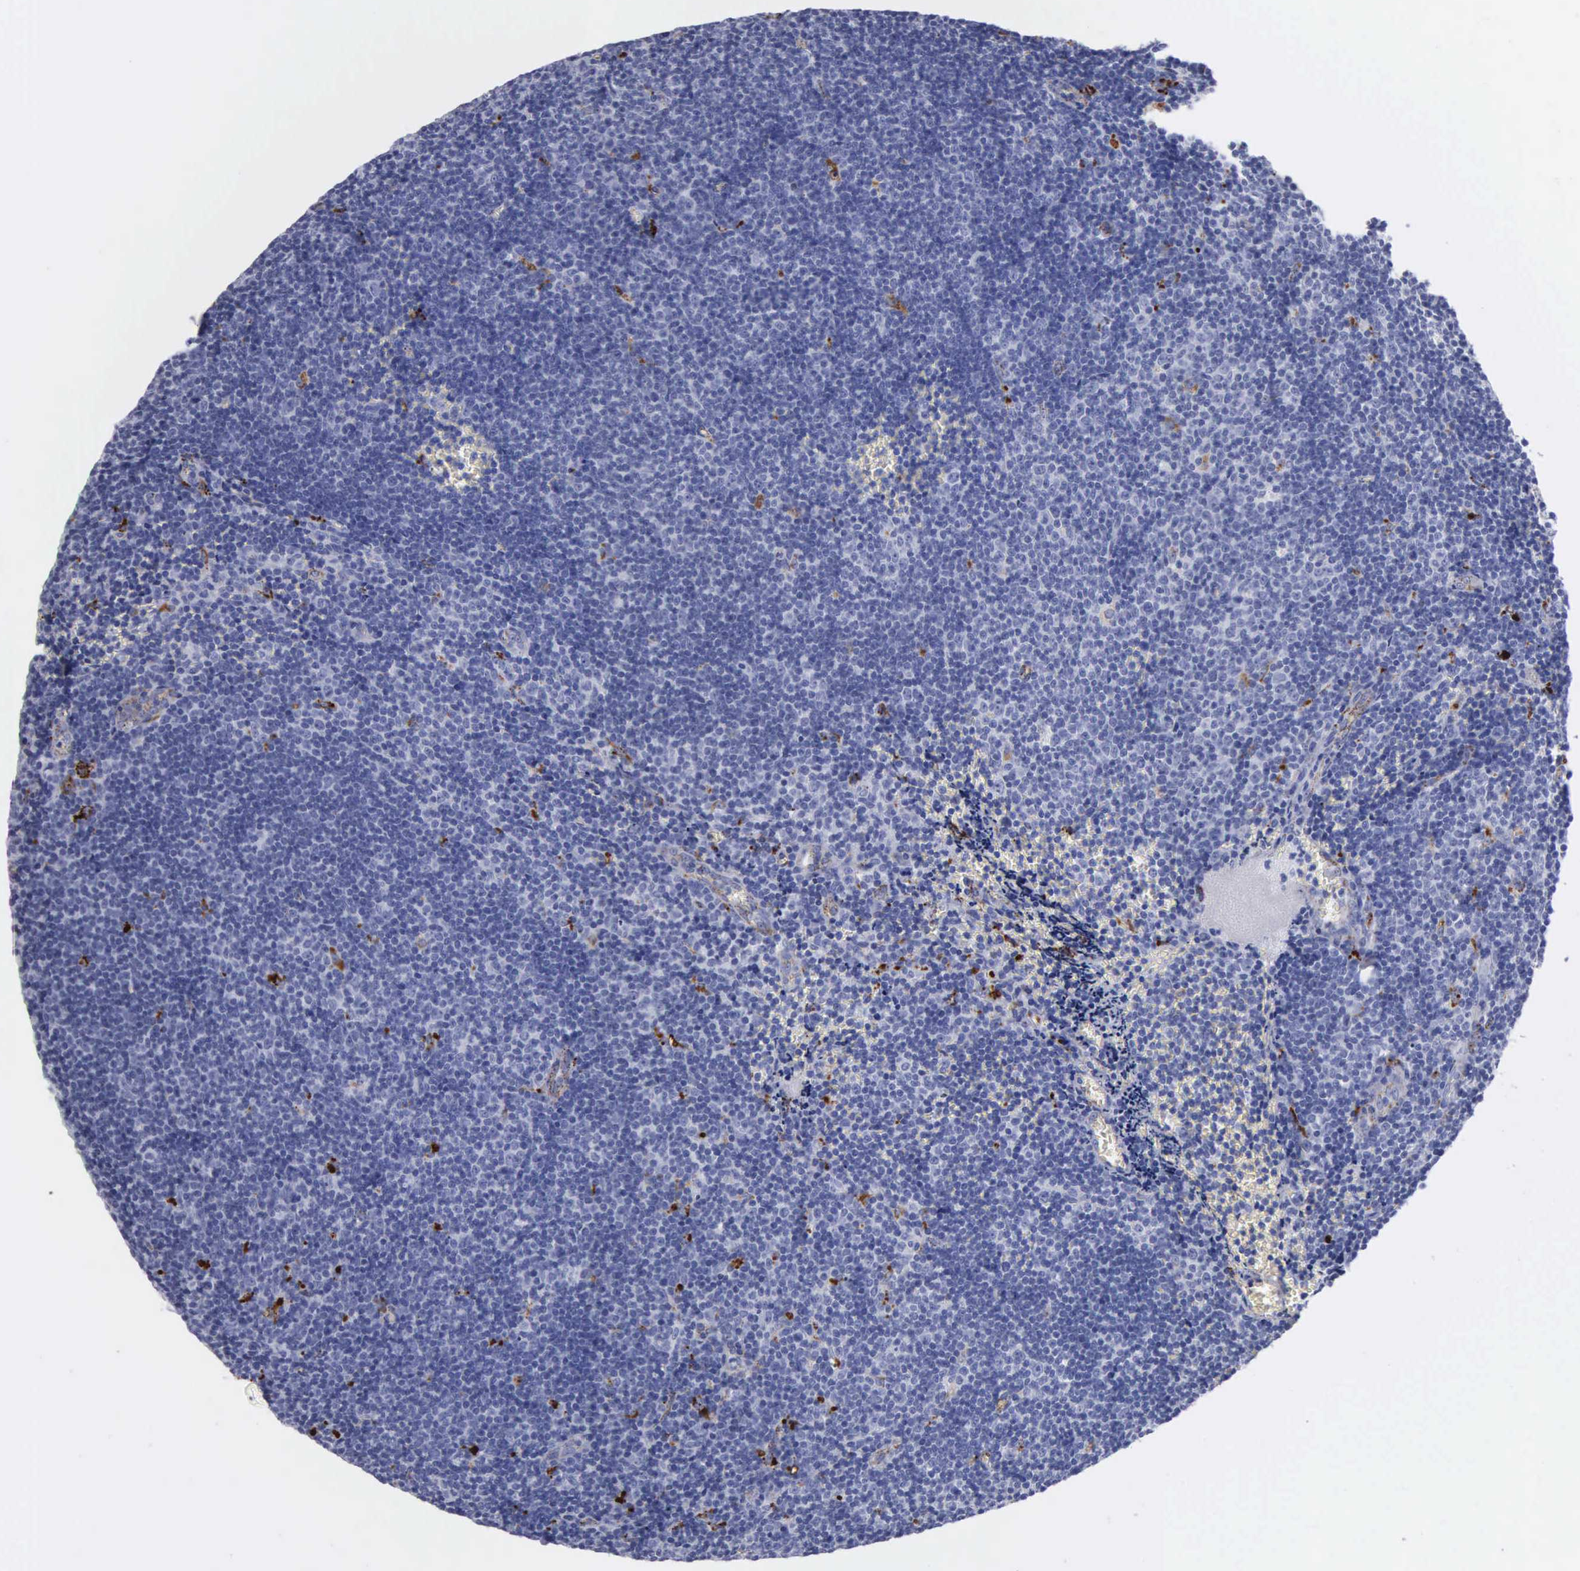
{"staining": {"intensity": "negative", "quantity": "none", "location": "none"}, "tissue": "lymphoma", "cell_type": "Tumor cells", "image_type": "cancer", "snomed": [{"axis": "morphology", "description": "Malignant lymphoma, non-Hodgkin's type, Low grade"}, {"axis": "topography", "description": "Lymph node"}], "caption": "Protein analysis of low-grade malignant lymphoma, non-Hodgkin's type displays no significant positivity in tumor cells. (DAB IHC with hematoxylin counter stain).", "gene": "CTSL", "patient": {"sex": "male", "age": 49}}